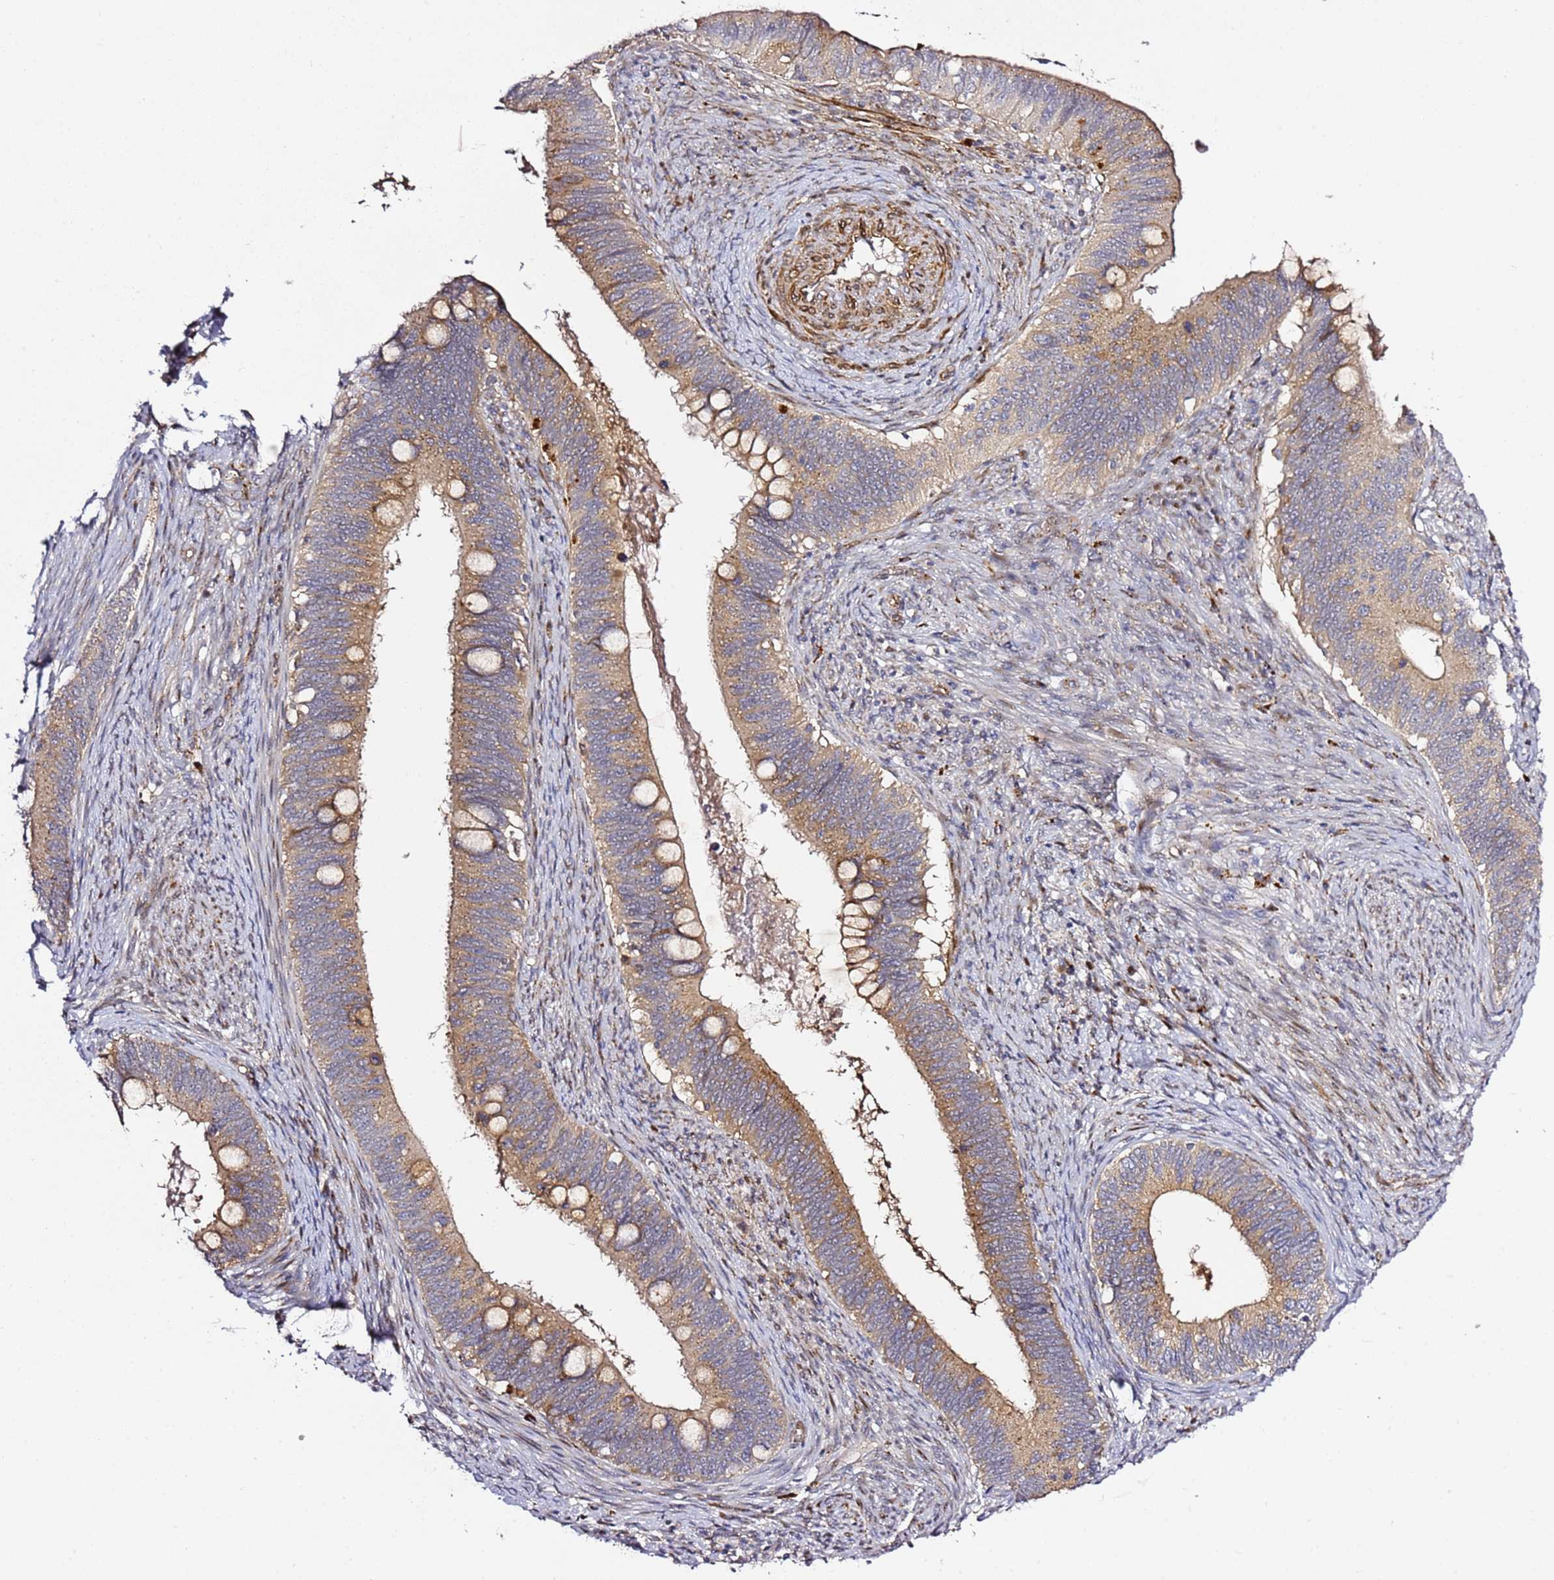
{"staining": {"intensity": "moderate", "quantity": ">75%", "location": "cytoplasmic/membranous"}, "tissue": "cervical cancer", "cell_type": "Tumor cells", "image_type": "cancer", "snomed": [{"axis": "morphology", "description": "Adenocarcinoma, NOS"}, {"axis": "topography", "description": "Cervix"}], "caption": "Immunohistochemical staining of adenocarcinoma (cervical) displays medium levels of moderate cytoplasmic/membranous expression in about >75% of tumor cells.", "gene": "PVRIG", "patient": {"sex": "female", "age": 42}}